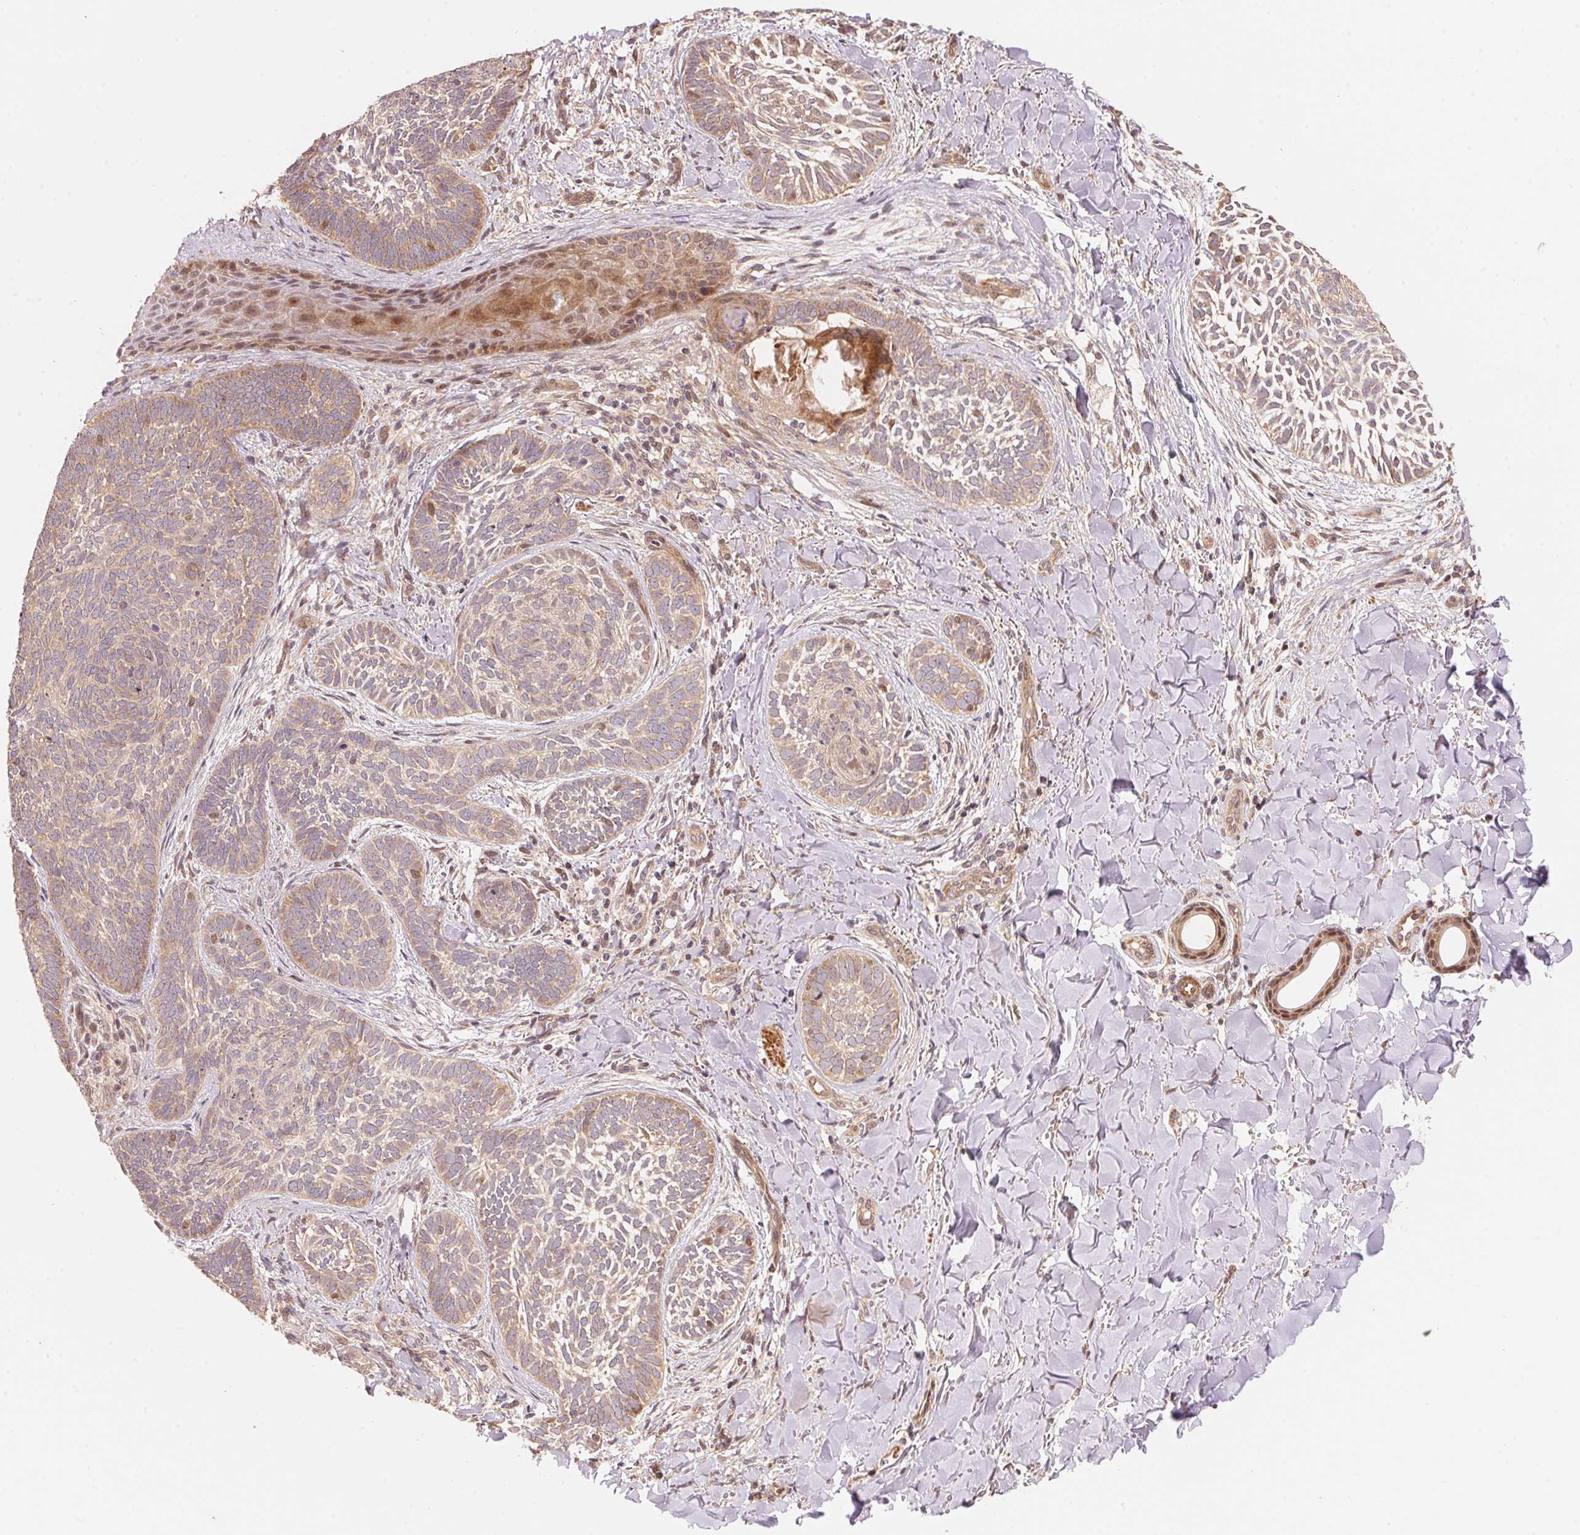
{"staining": {"intensity": "weak", "quantity": ">75%", "location": "cytoplasmic/membranous"}, "tissue": "skin cancer", "cell_type": "Tumor cells", "image_type": "cancer", "snomed": [{"axis": "morphology", "description": "Normal tissue, NOS"}, {"axis": "morphology", "description": "Basal cell carcinoma"}, {"axis": "topography", "description": "Skin"}], "caption": "Protein expression analysis of skin cancer reveals weak cytoplasmic/membranous staining in about >75% of tumor cells.", "gene": "TNIP2", "patient": {"sex": "male", "age": 46}}